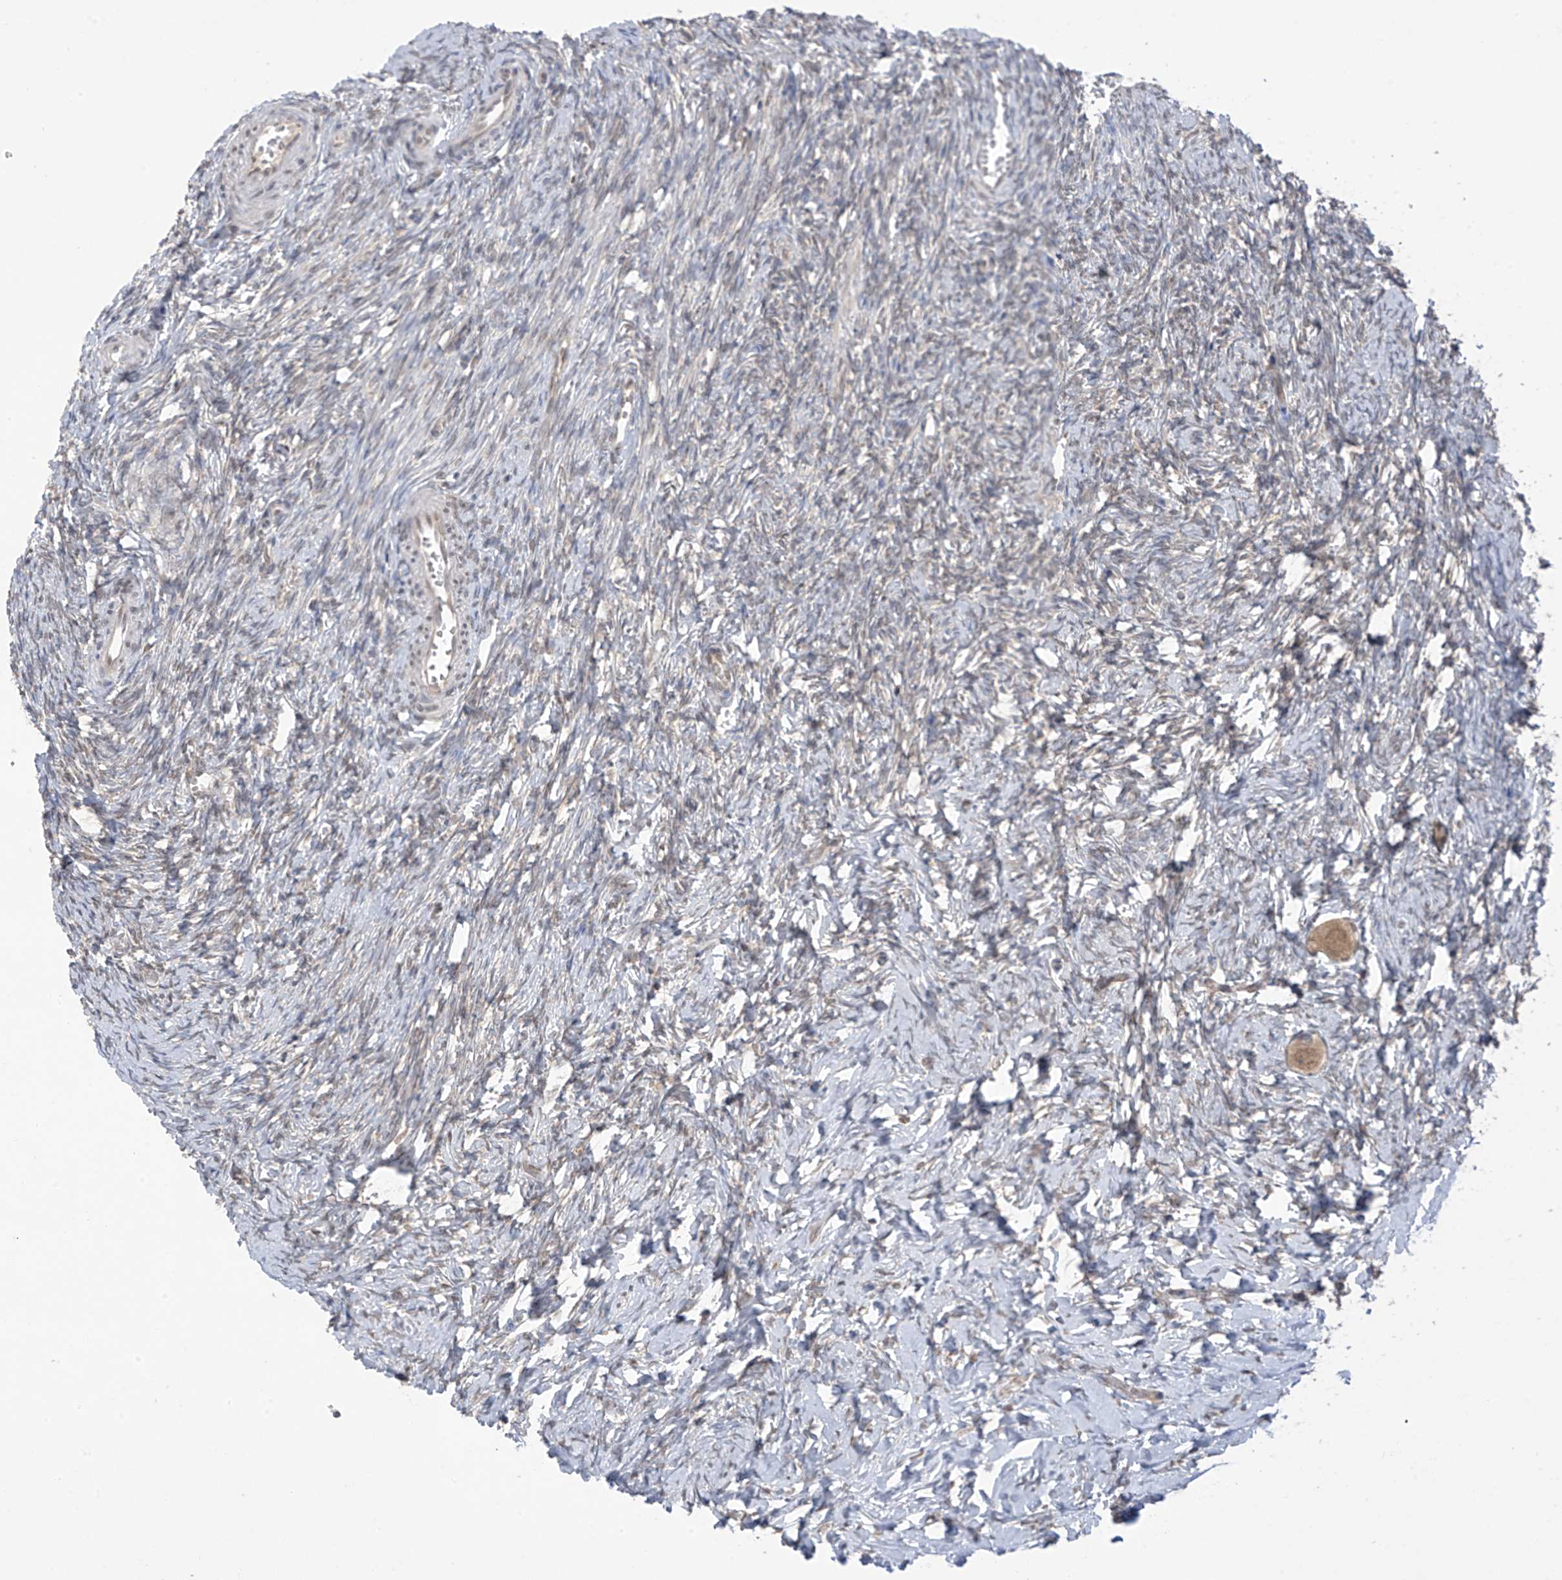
{"staining": {"intensity": "moderate", "quantity": ">75%", "location": "cytoplasmic/membranous"}, "tissue": "ovary", "cell_type": "Follicle cells", "image_type": "normal", "snomed": [{"axis": "morphology", "description": "Normal tissue, NOS"}, {"axis": "topography", "description": "Ovary"}], "caption": "Moderate cytoplasmic/membranous positivity for a protein is identified in approximately >75% of follicle cells of normal ovary using immunohistochemistry (IHC).", "gene": "LCOR", "patient": {"sex": "female", "age": 27}}